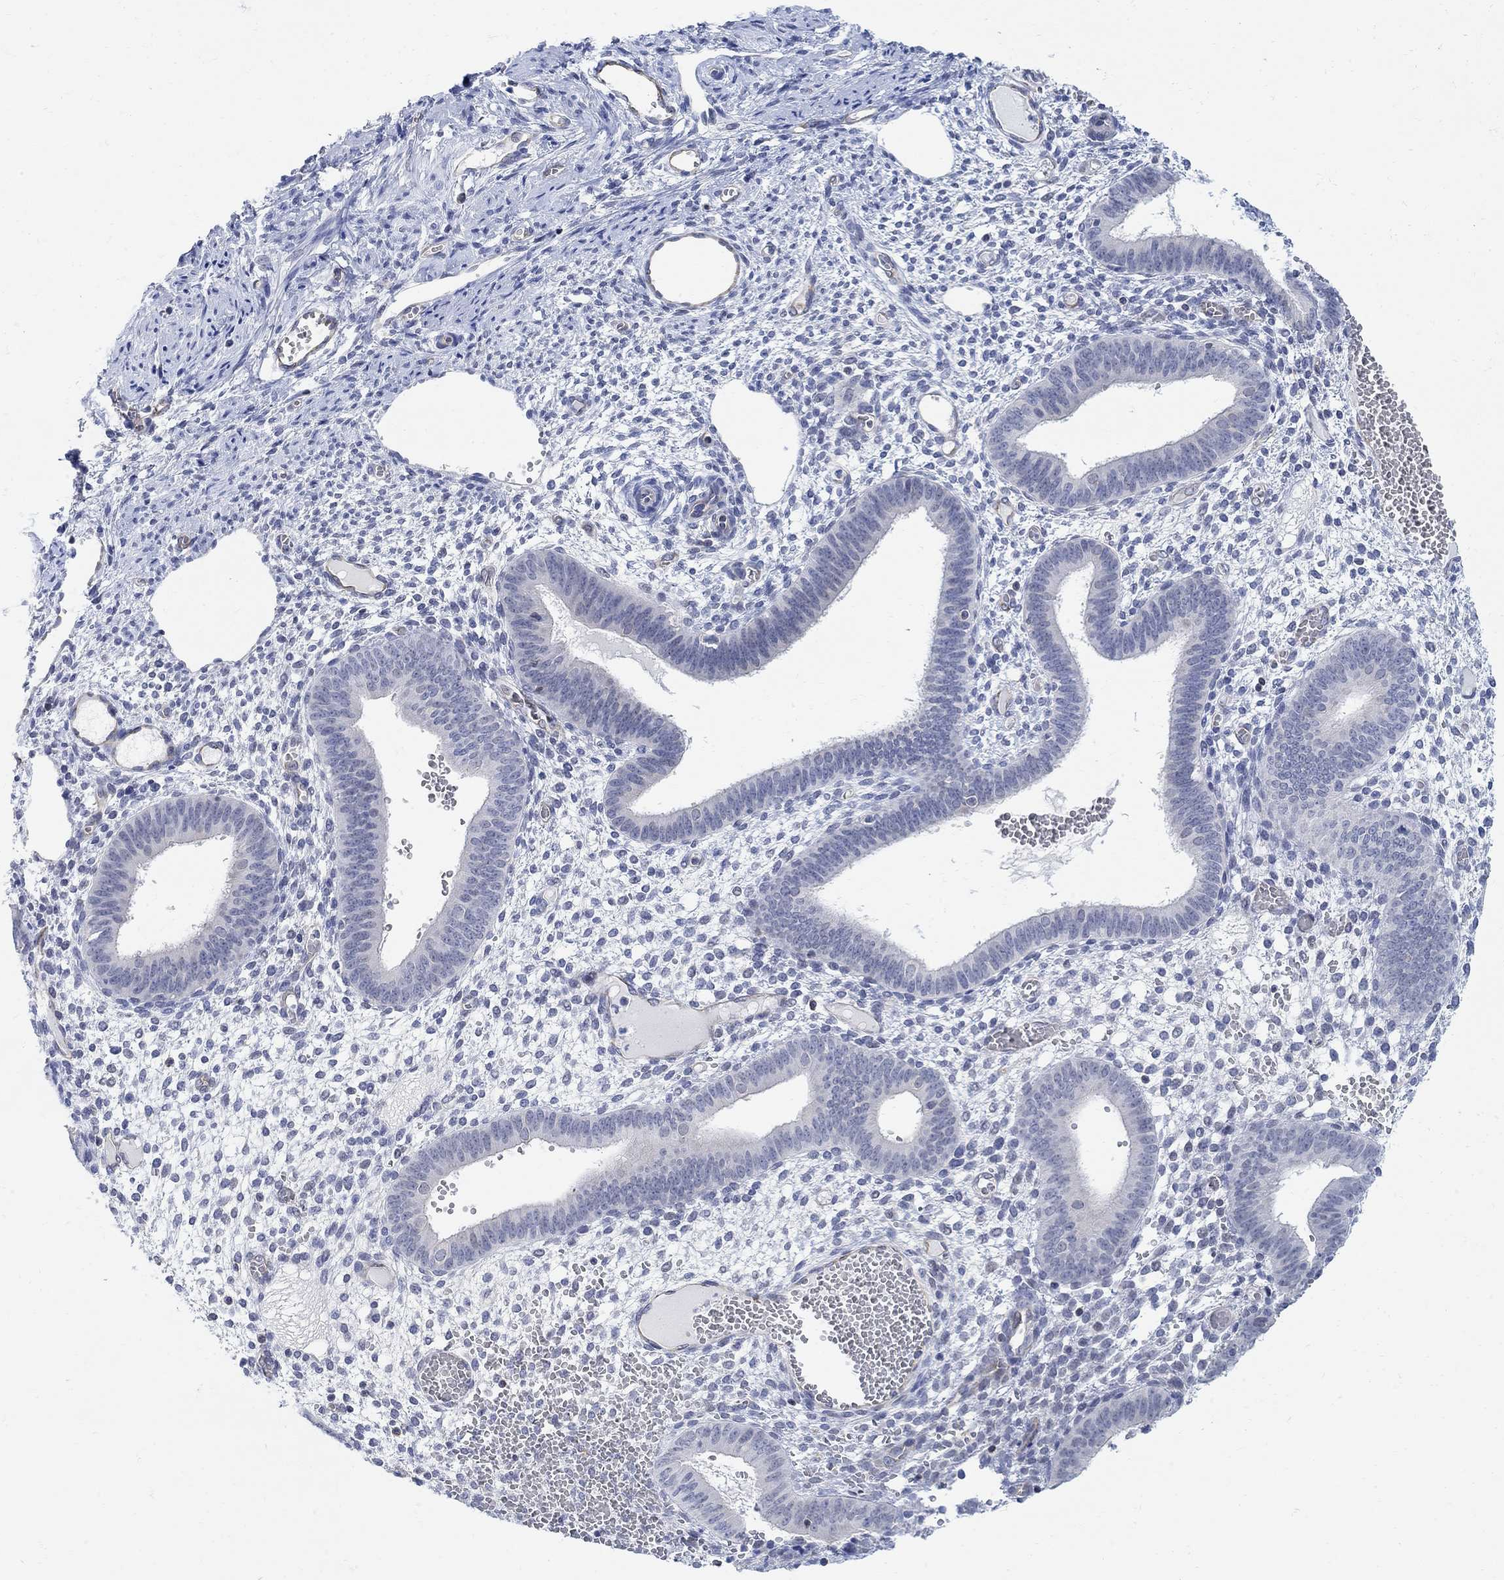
{"staining": {"intensity": "negative", "quantity": "none", "location": "none"}, "tissue": "endometrium", "cell_type": "Cells in endometrial stroma", "image_type": "normal", "snomed": [{"axis": "morphology", "description": "Normal tissue, NOS"}, {"axis": "topography", "description": "Endometrium"}], "caption": "Immunohistochemistry (IHC) of unremarkable endometrium displays no expression in cells in endometrial stroma. (Brightfield microscopy of DAB immunohistochemistry at high magnification).", "gene": "PHF21B", "patient": {"sex": "female", "age": 42}}